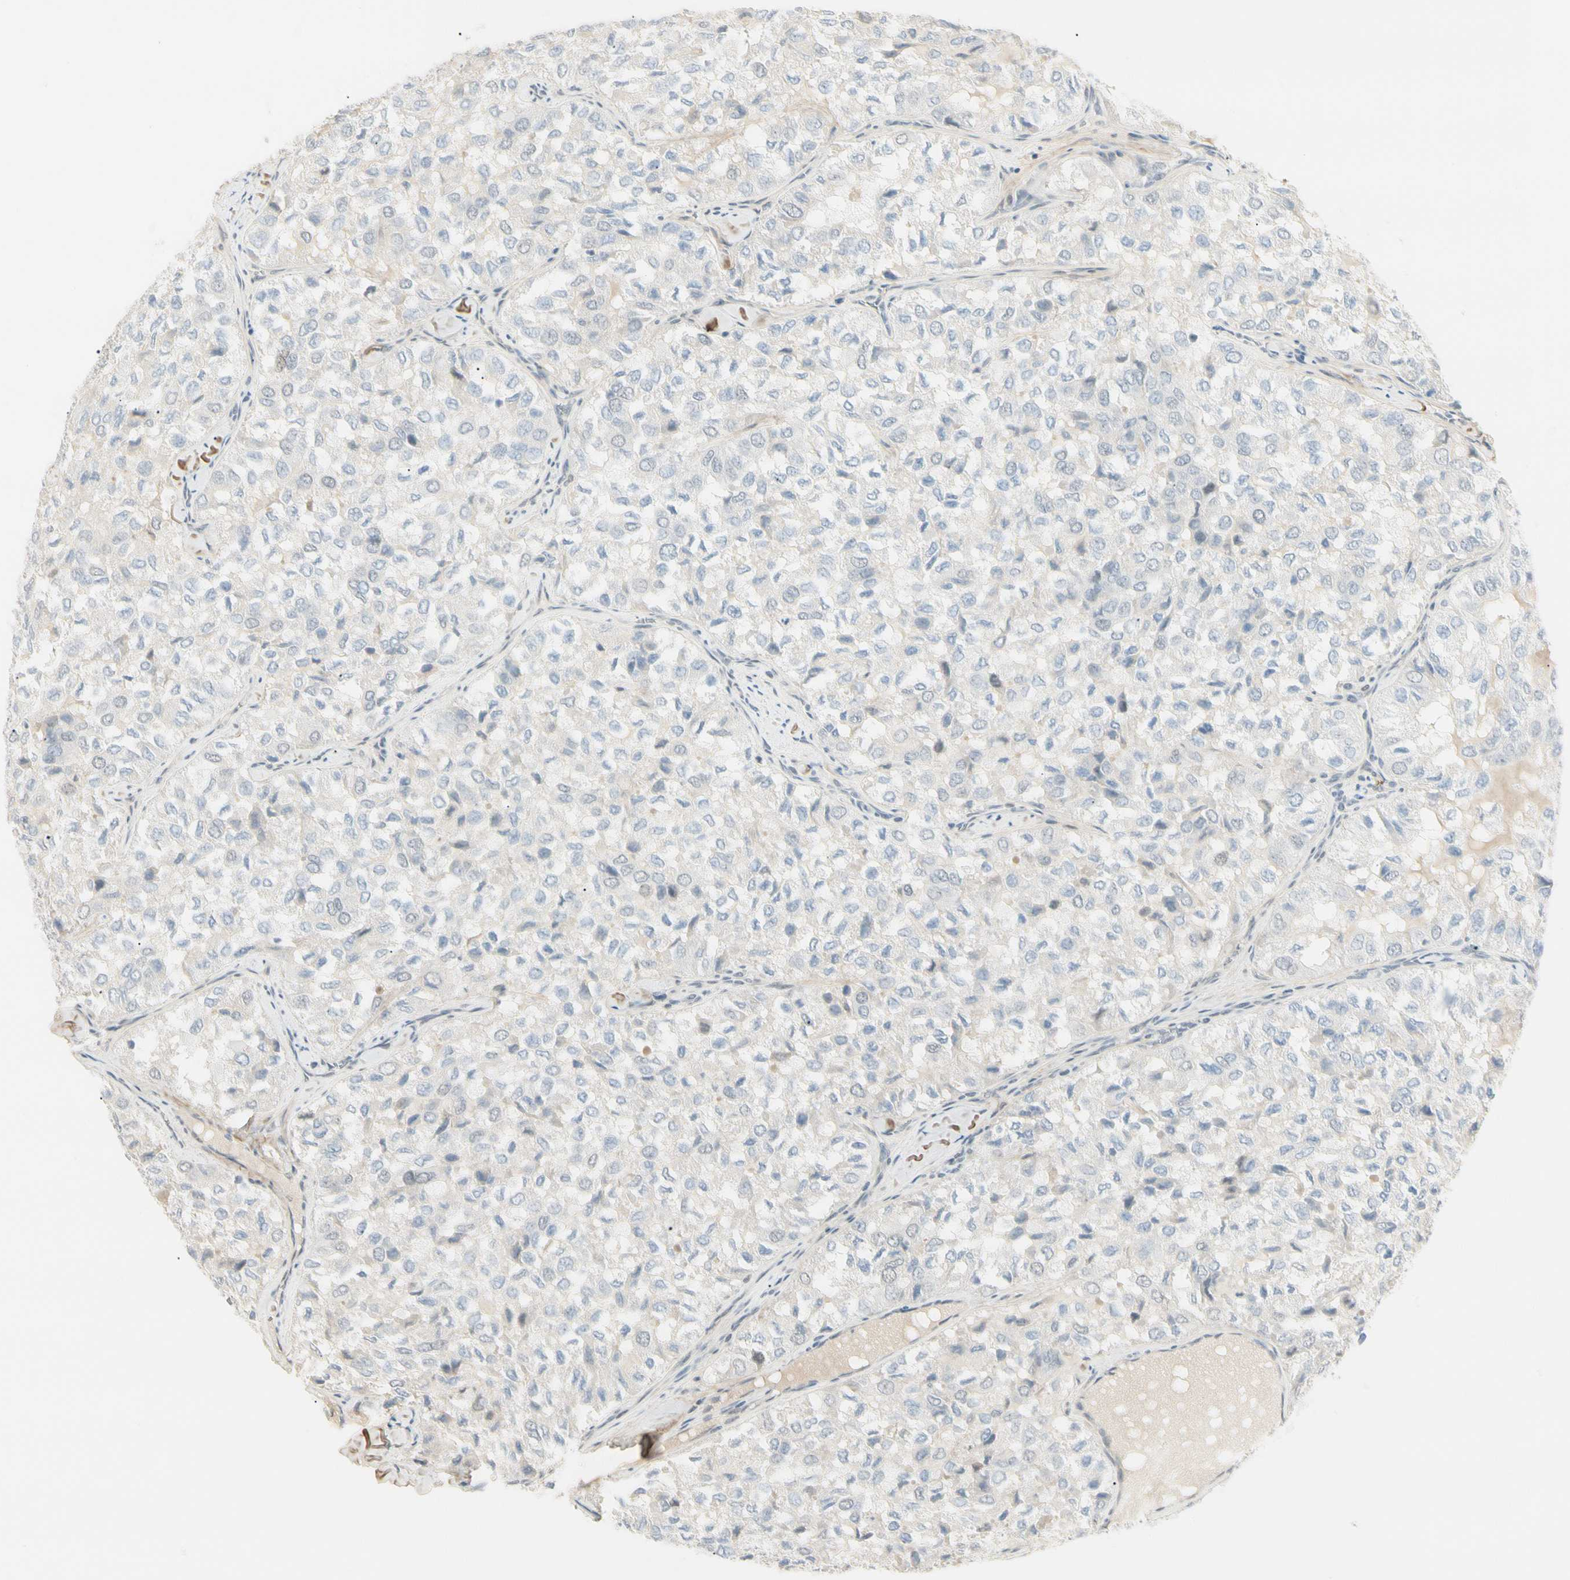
{"staining": {"intensity": "negative", "quantity": "none", "location": "none"}, "tissue": "thyroid cancer", "cell_type": "Tumor cells", "image_type": "cancer", "snomed": [{"axis": "morphology", "description": "Follicular adenoma carcinoma, NOS"}, {"axis": "topography", "description": "Thyroid gland"}], "caption": "Immunohistochemistry (IHC) histopathology image of human follicular adenoma carcinoma (thyroid) stained for a protein (brown), which reveals no staining in tumor cells.", "gene": "ASPN", "patient": {"sex": "male", "age": 75}}